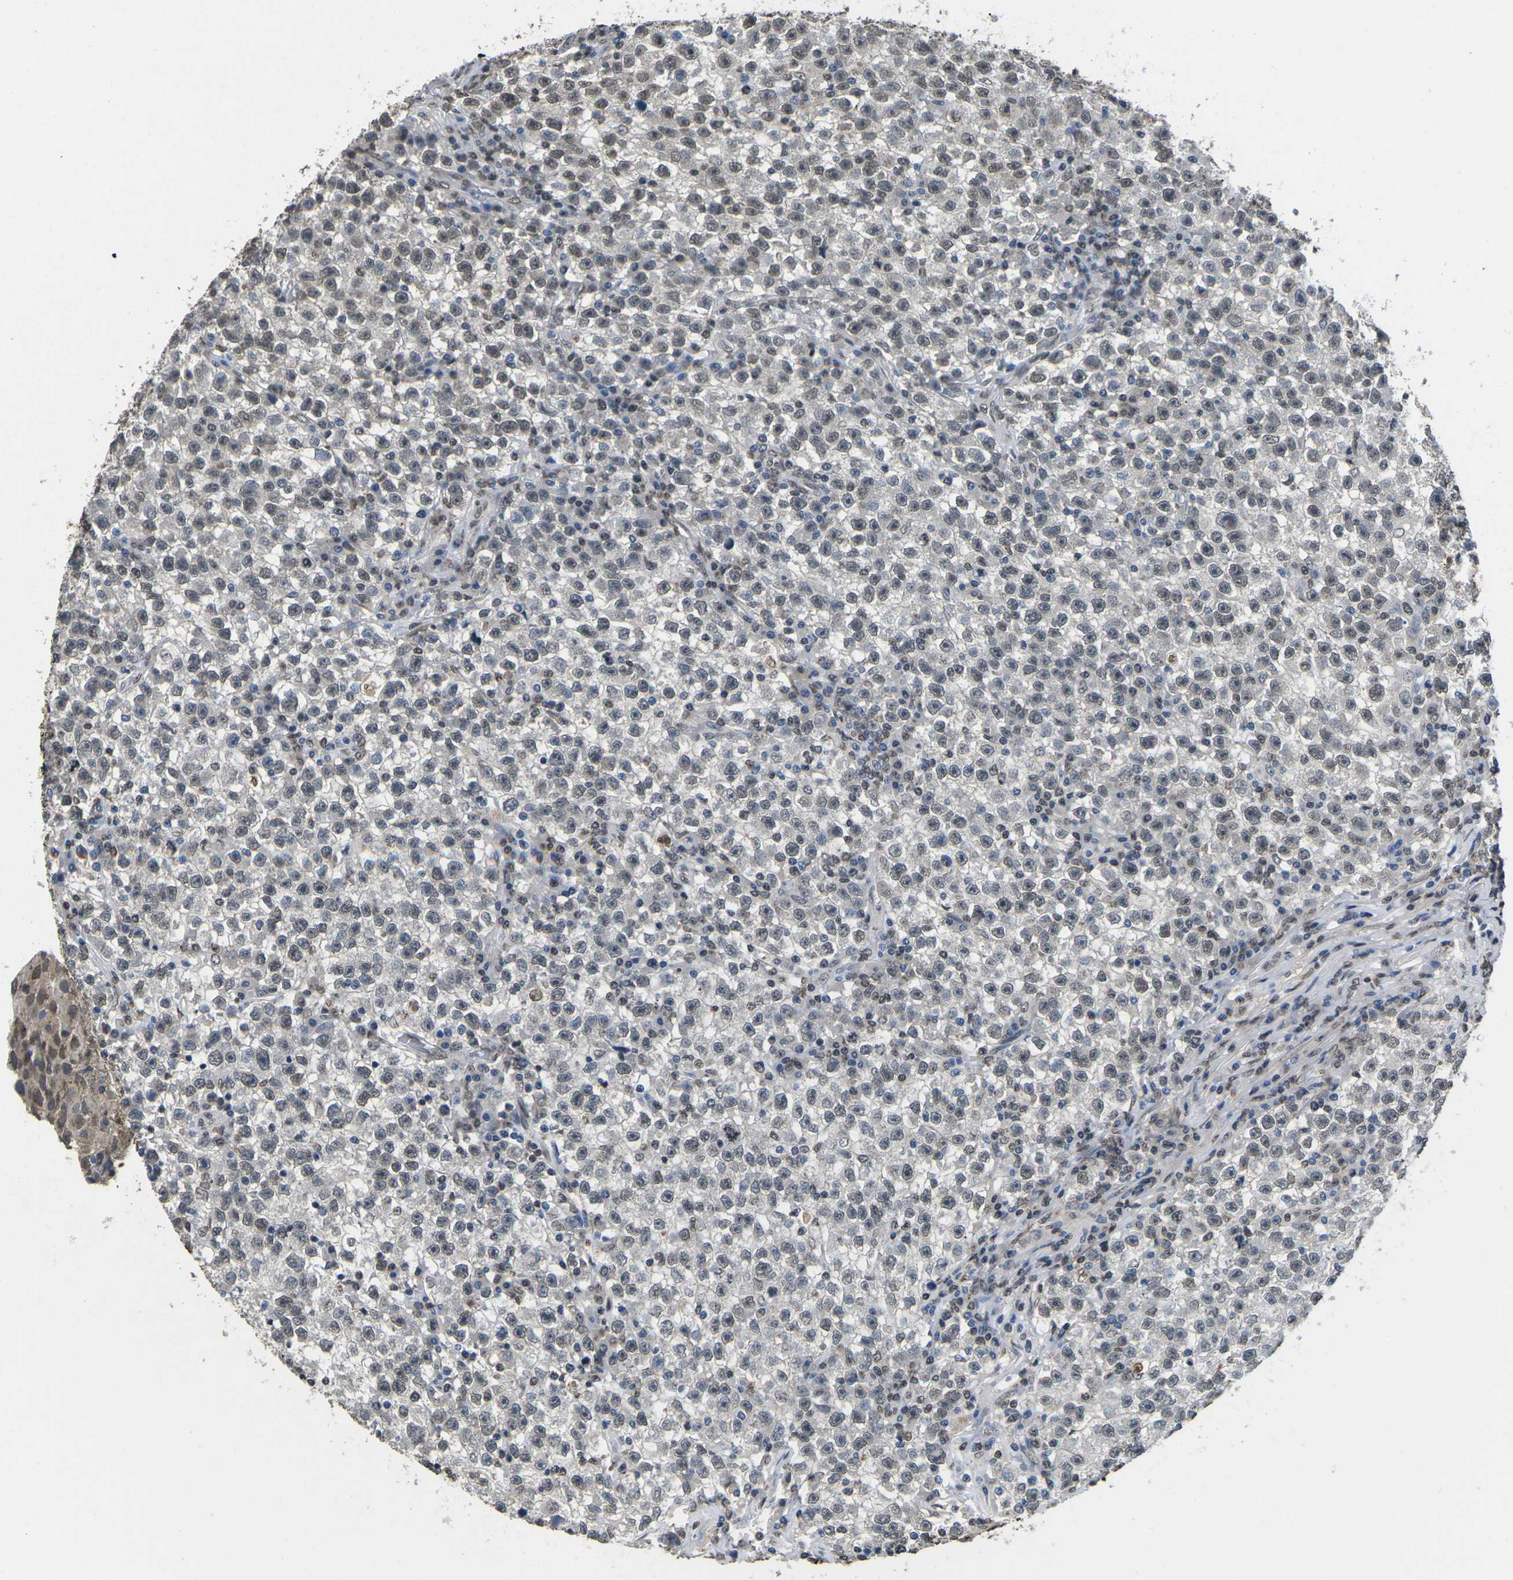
{"staining": {"intensity": "weak", "quantity": "25%-75%", "location": "nuclear"}, "tissue": "testis cancer", "cell_type": "Tumor cells", "image_type": "cancer", "snomed": [{"axis": "morphology", "description": "Seminoma, NOS"}, {"axis": "topography", "description": "Testis"}], "caption": "The image demonstrates staining of testis cancer (seminoma), revealing weak nuclear protein positivity (brown color) within tumor cells.", "gene": "SCNN1B", "patient": {"sex": "male", "age": 22}}